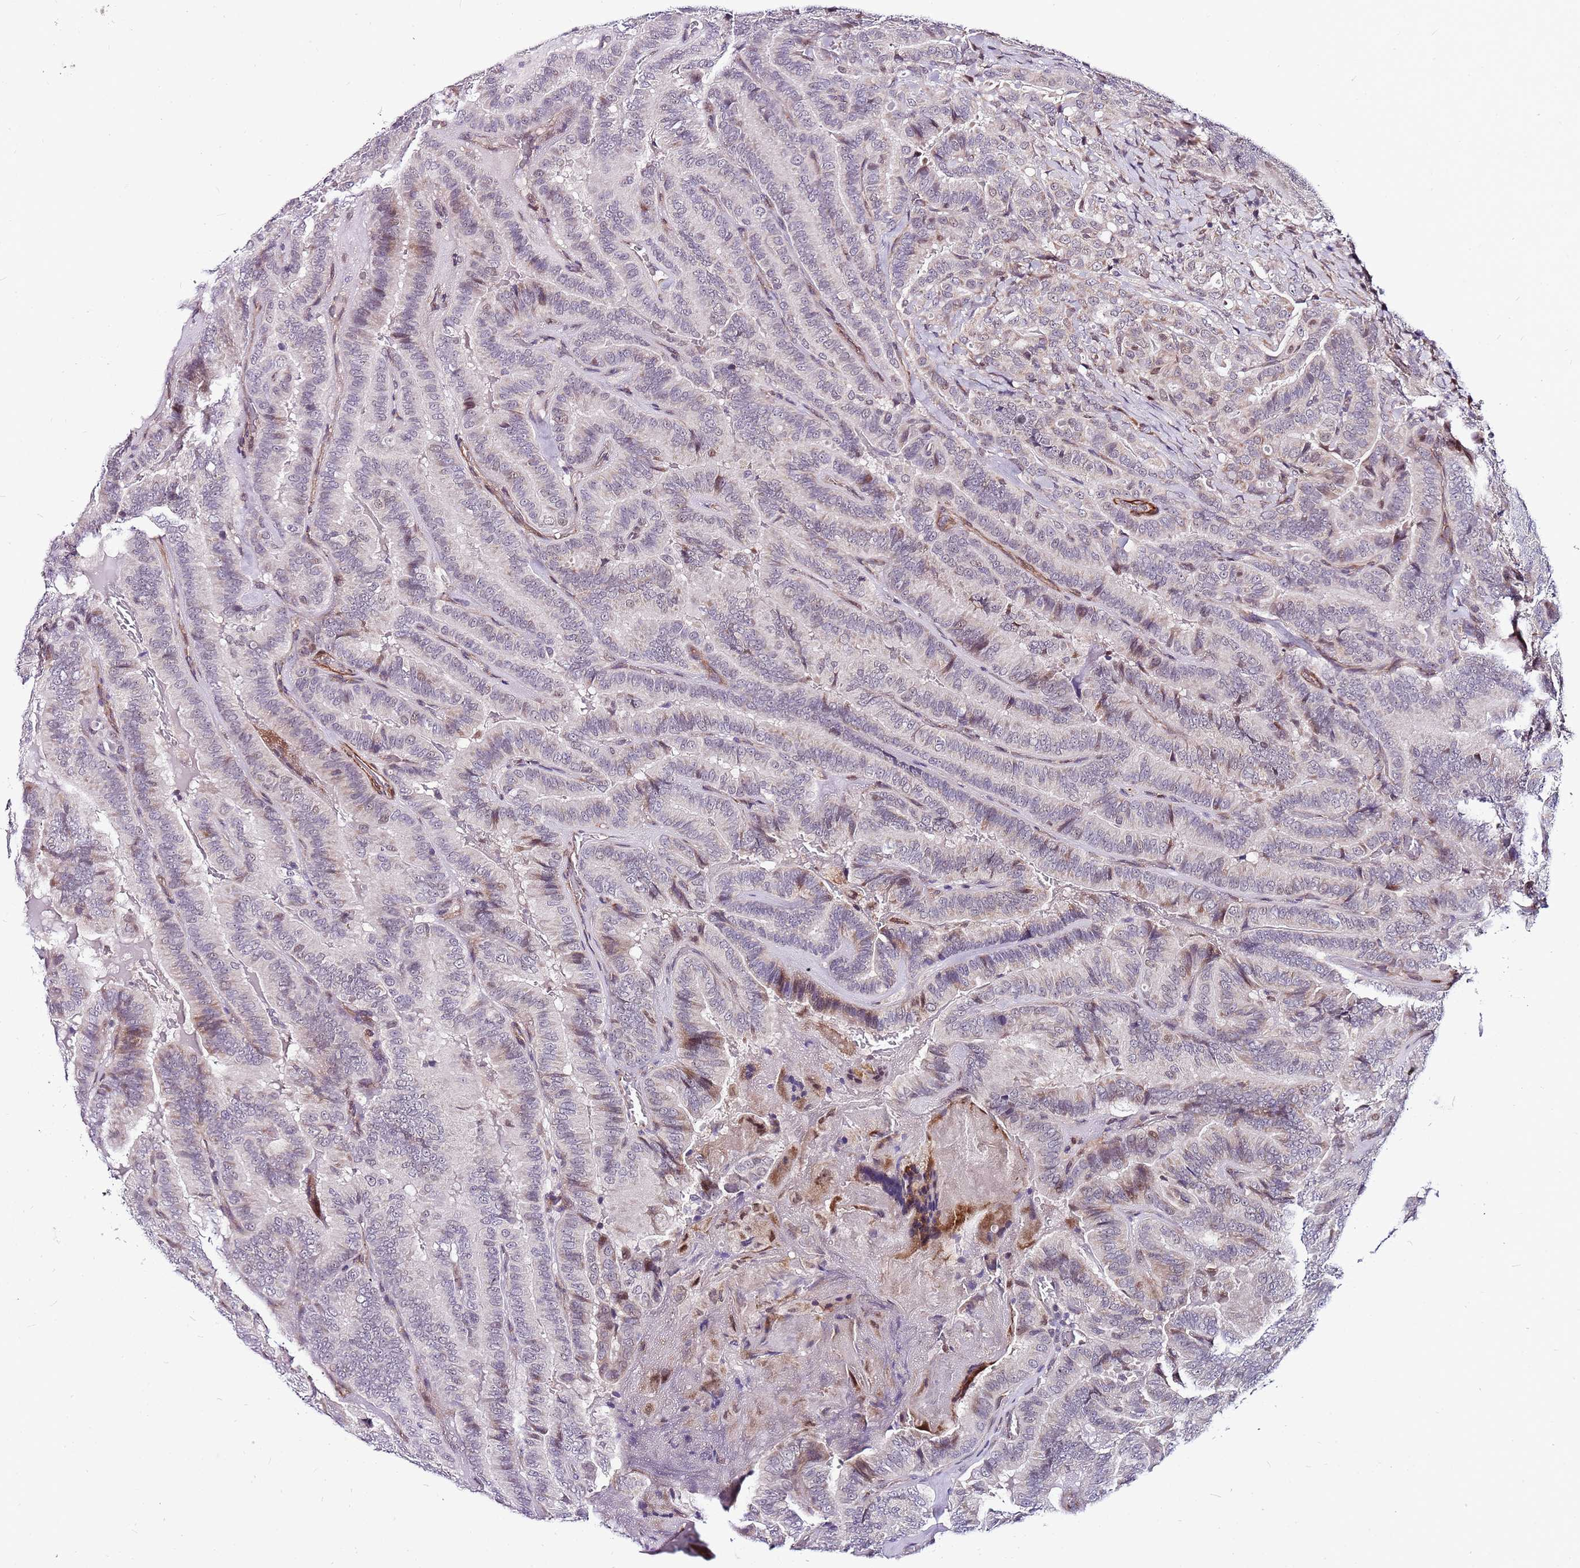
{"staining": {"intensity": "weak", "quantity": "<25%", "location": "cytoplasmic/membranous"}, "tissue": "thyroid cancer", "cell_type": "Tumor cells", "image_type": "cancer", "snomed": [{"axis": "morphology", "description": "Papillary adenocarcinoma, NOS"}, {"axis": "topography", "description": "Thyroid gland"}], "caption": "This image is of thyroid papillary adenocarcinoma stained with immunohistochemistry to label a protein in brown with the nuclei are counter-stained blue. There is no positivity in tumor cells.", "gene": "POLE3", "patient": {"sex": "male", "age": 61}}